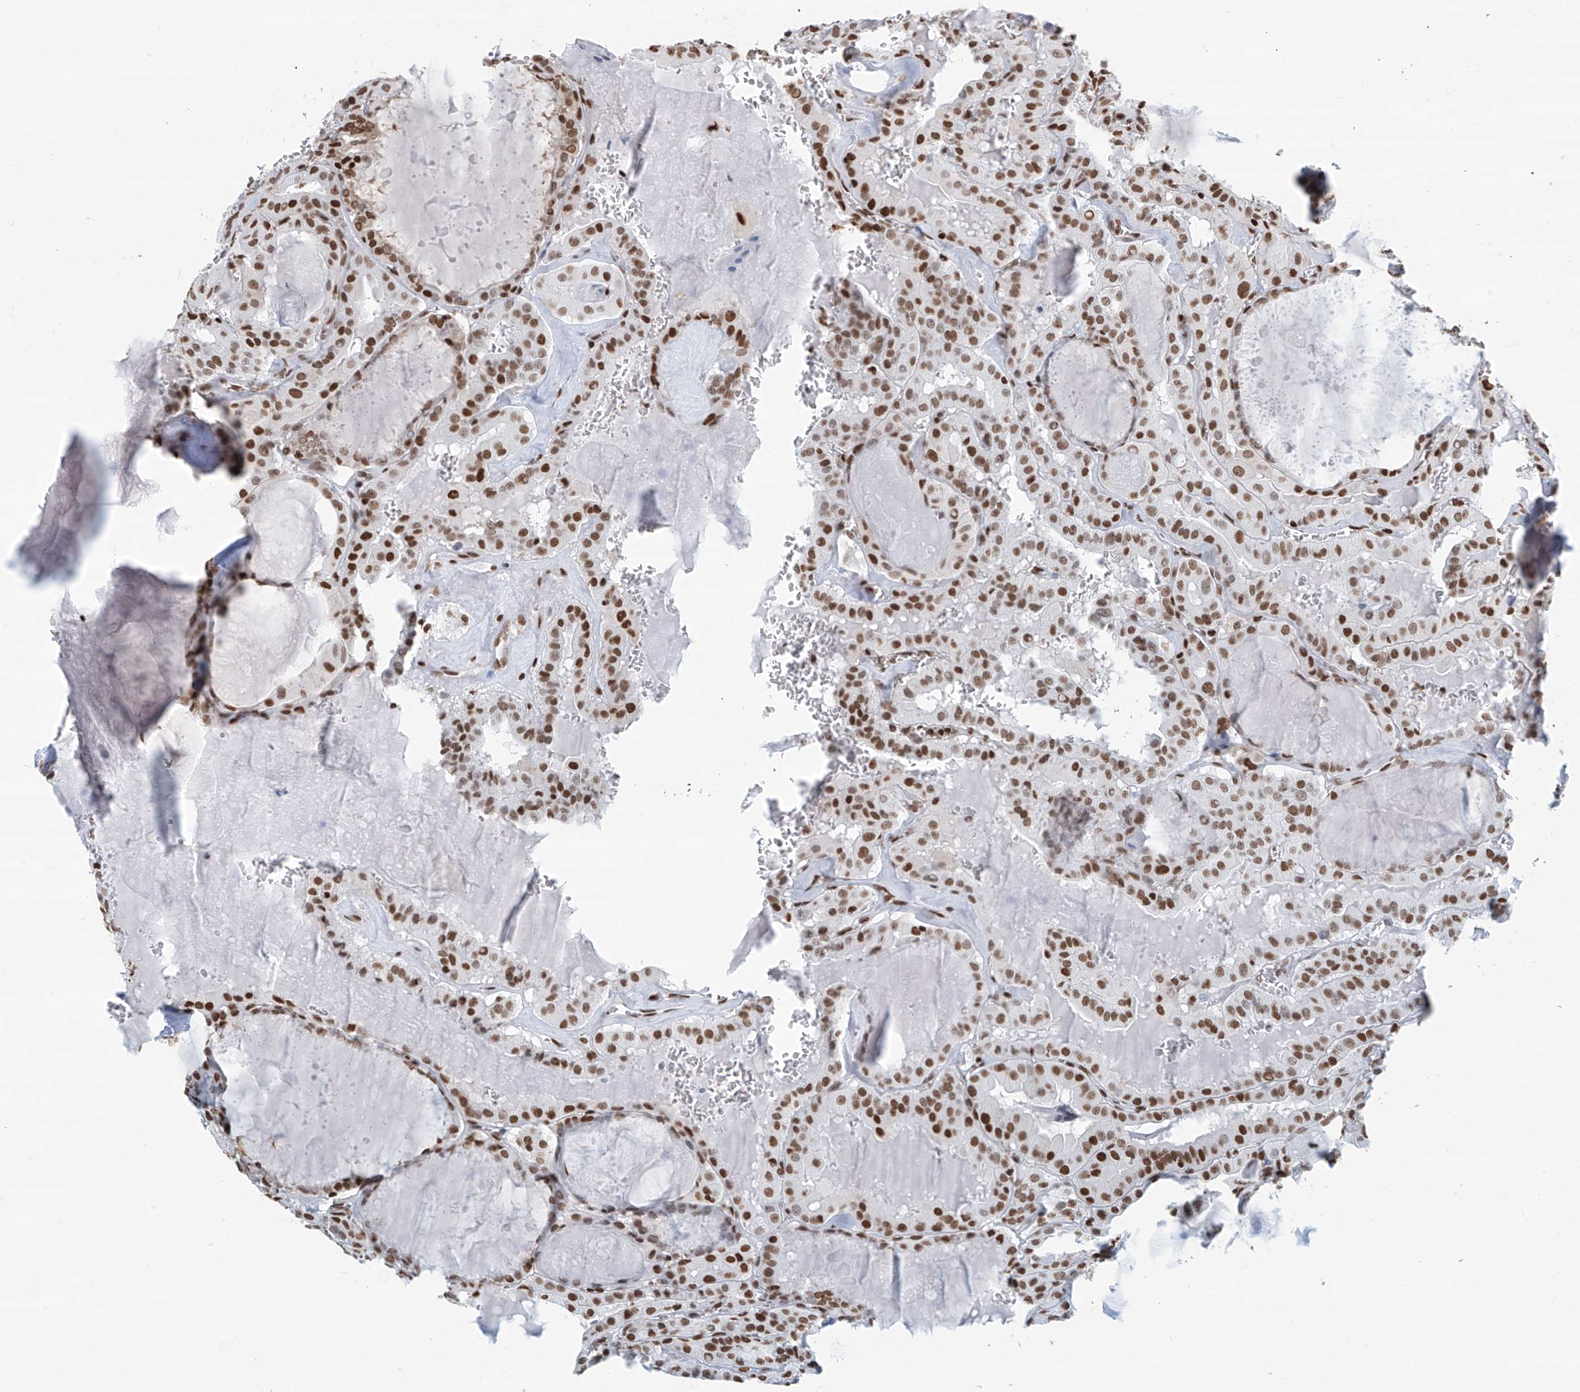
{"staining": {"intensity": "strong", "quantity": ">75%", "location": "nuclear"}, "tissue": "thyroid cancer", "cell_type": "Tumor cells", "image_type": "cancer", "snomed": [{"axis": "morphology", "description": "Papillary adenocarcinoma, NOS"}, {"axis": "topography", "description": "Thyroid gland"}], "caption": "Protein expression analysis of thyroid cancer (papillary adenocarcinoma) displays strong nuclear positivity in about >75% of tumor cells. Immunohistochemistry stains the protein in brown and the nuclei are stained blue.", "gene": "SARNP", "patient": {"sex": "male", "age": 52}}